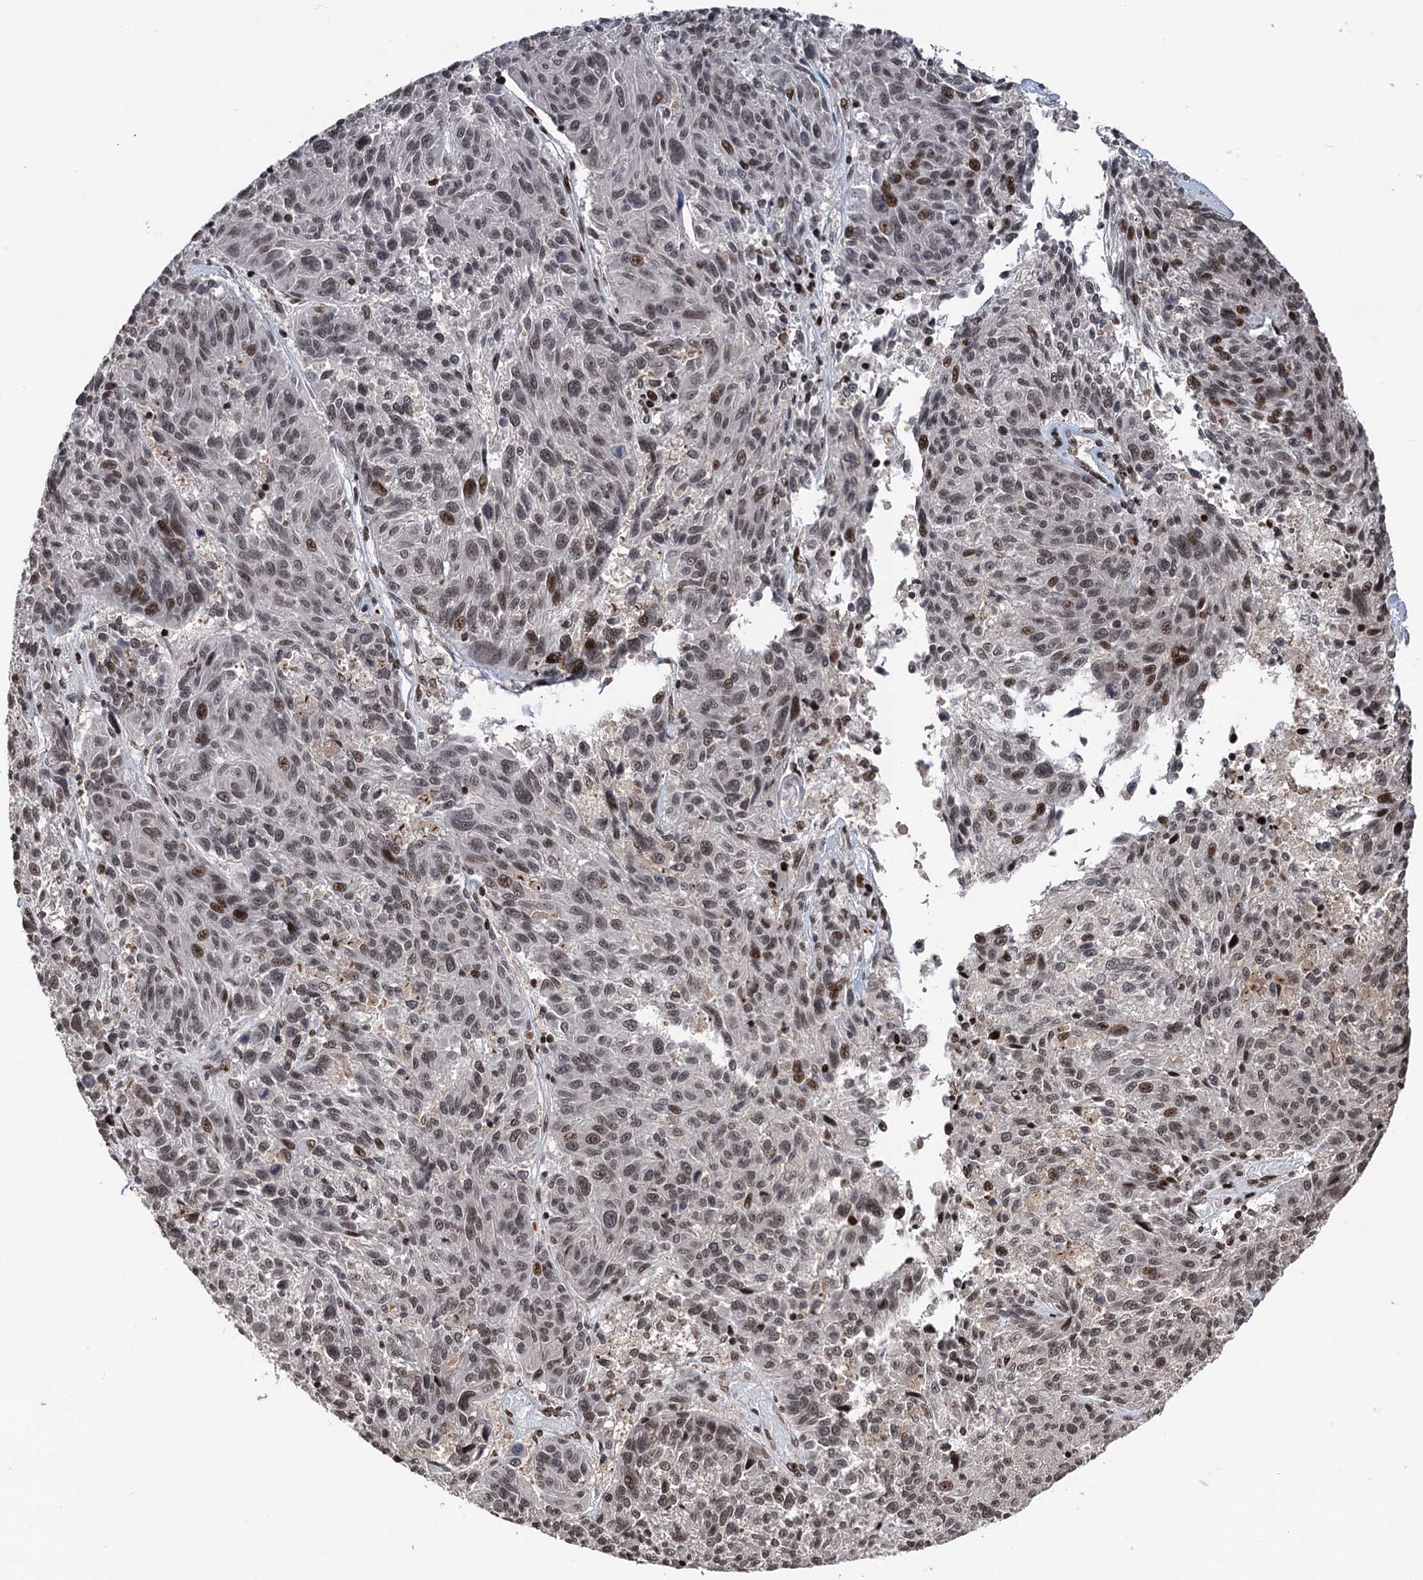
{"staining": {"intensity": "moderate", "quantity": "<25%", "location": "nuclear"}, "tissue": "melanoma", "cell_type": "Tumor cells", "image_type": "cancer", "snomed": [{"axis": "morphology", "description": "Malignant melanoma, NOS"}, {"axis": "topography", "description": "Skin"}], "caption": "A histopathology image of melanoma stained for a protein displays moderate nuclear brown staining in tumor cells. The staining was performed using DAB to visualize the protein expression in brown, while the nuclei were stained in blue with hematoxylin (Magnification: 20x).", "gene": "CCDC77", "patient": {"sex": "male", "age": 53}}